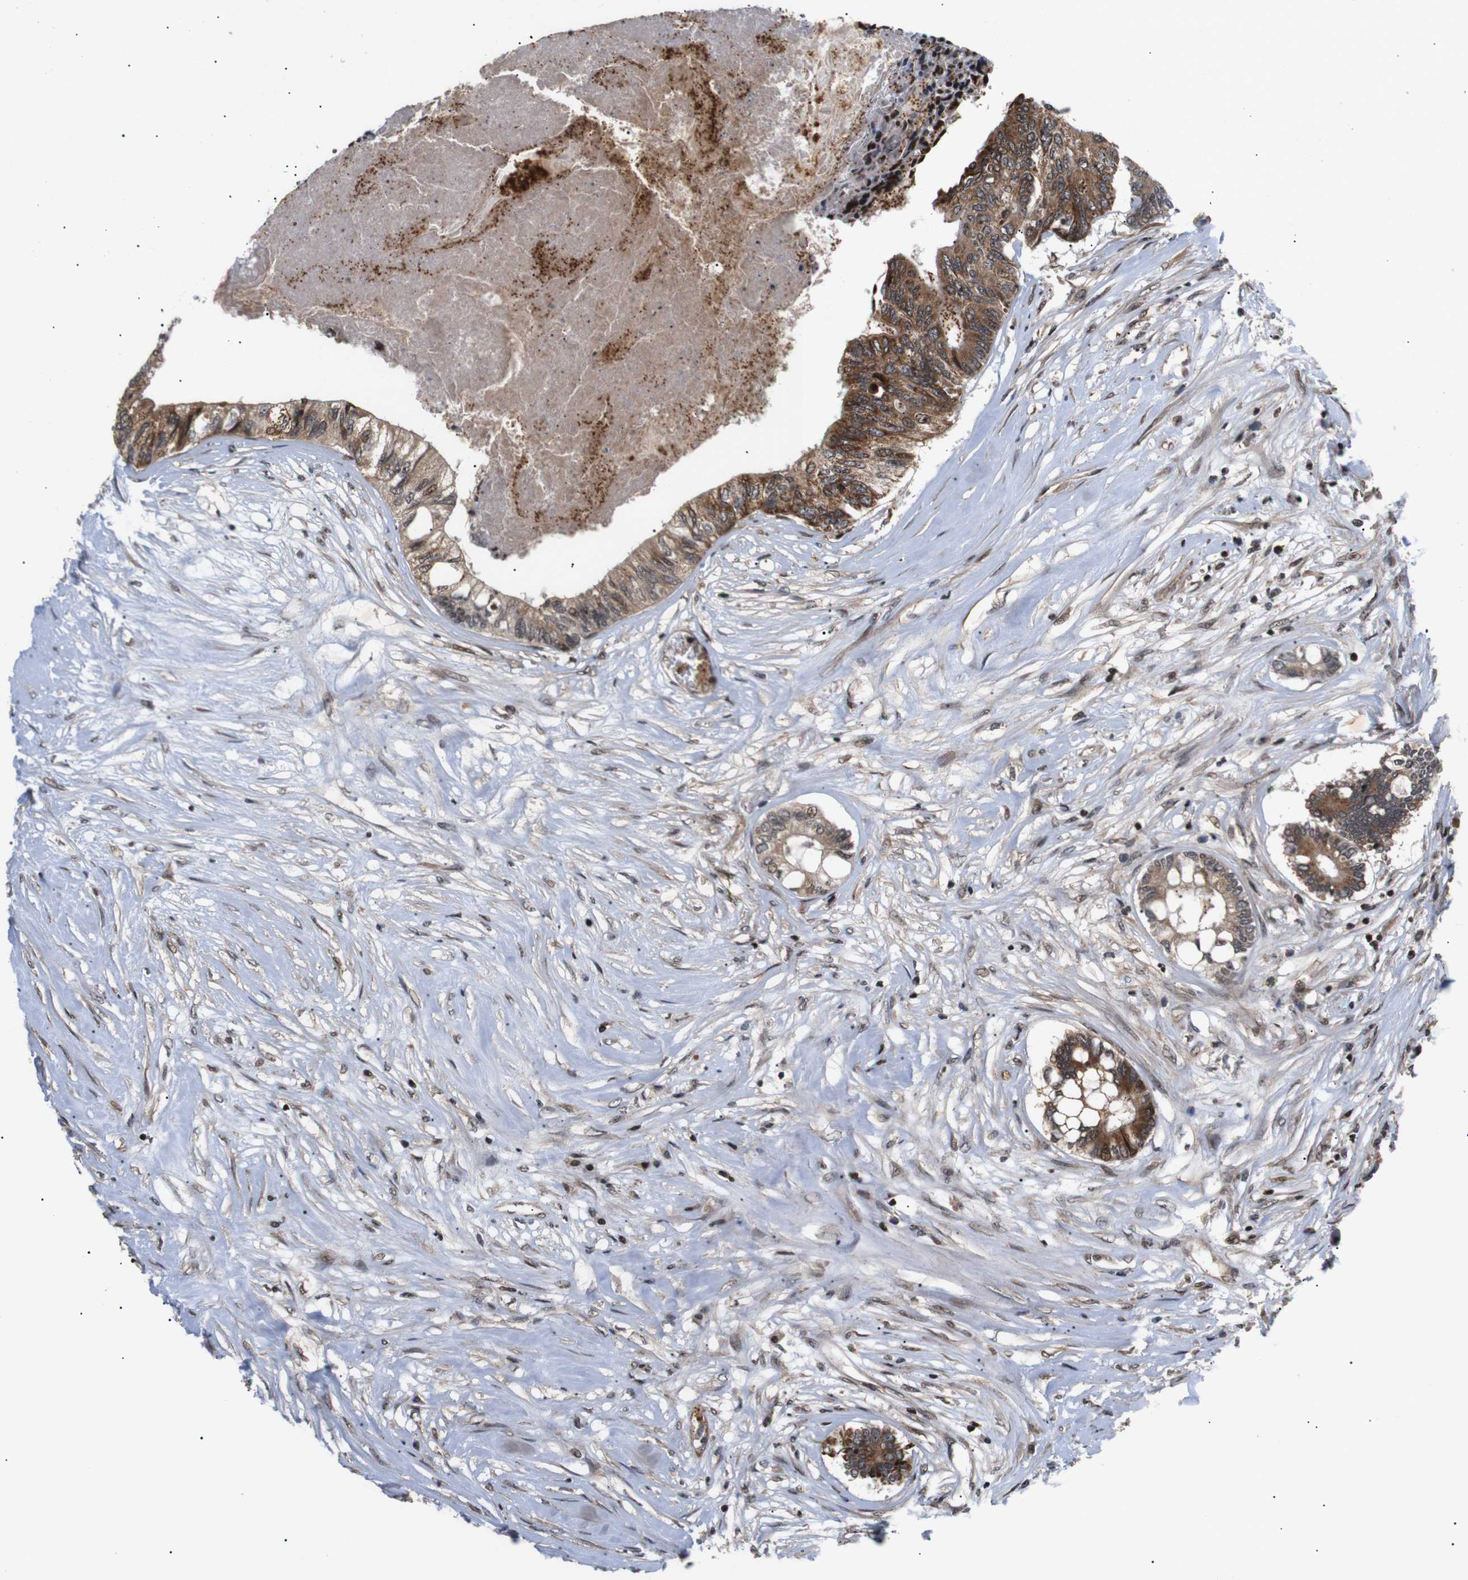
{"staining": {"intensity": "moderate", "quantity": ">75%", "location": "cytoplasmic/membranous"}, "tissue": "colorectal cancer", "cell_type": "Tumor cells", "image_type": "cancer", "snomed": [{"axis": "morphology", "description": "Adenocarcinoma, NOS"}, {"axis": "topography", "description": "Rectum"}], "caption": "Moderate cytoplasmic/membranous positivity is seen in about >75% of tumor cells in colorectal adenocarcinoma.", "gene": "KIF23", "patient": {"sex": "male", "age": 63}}